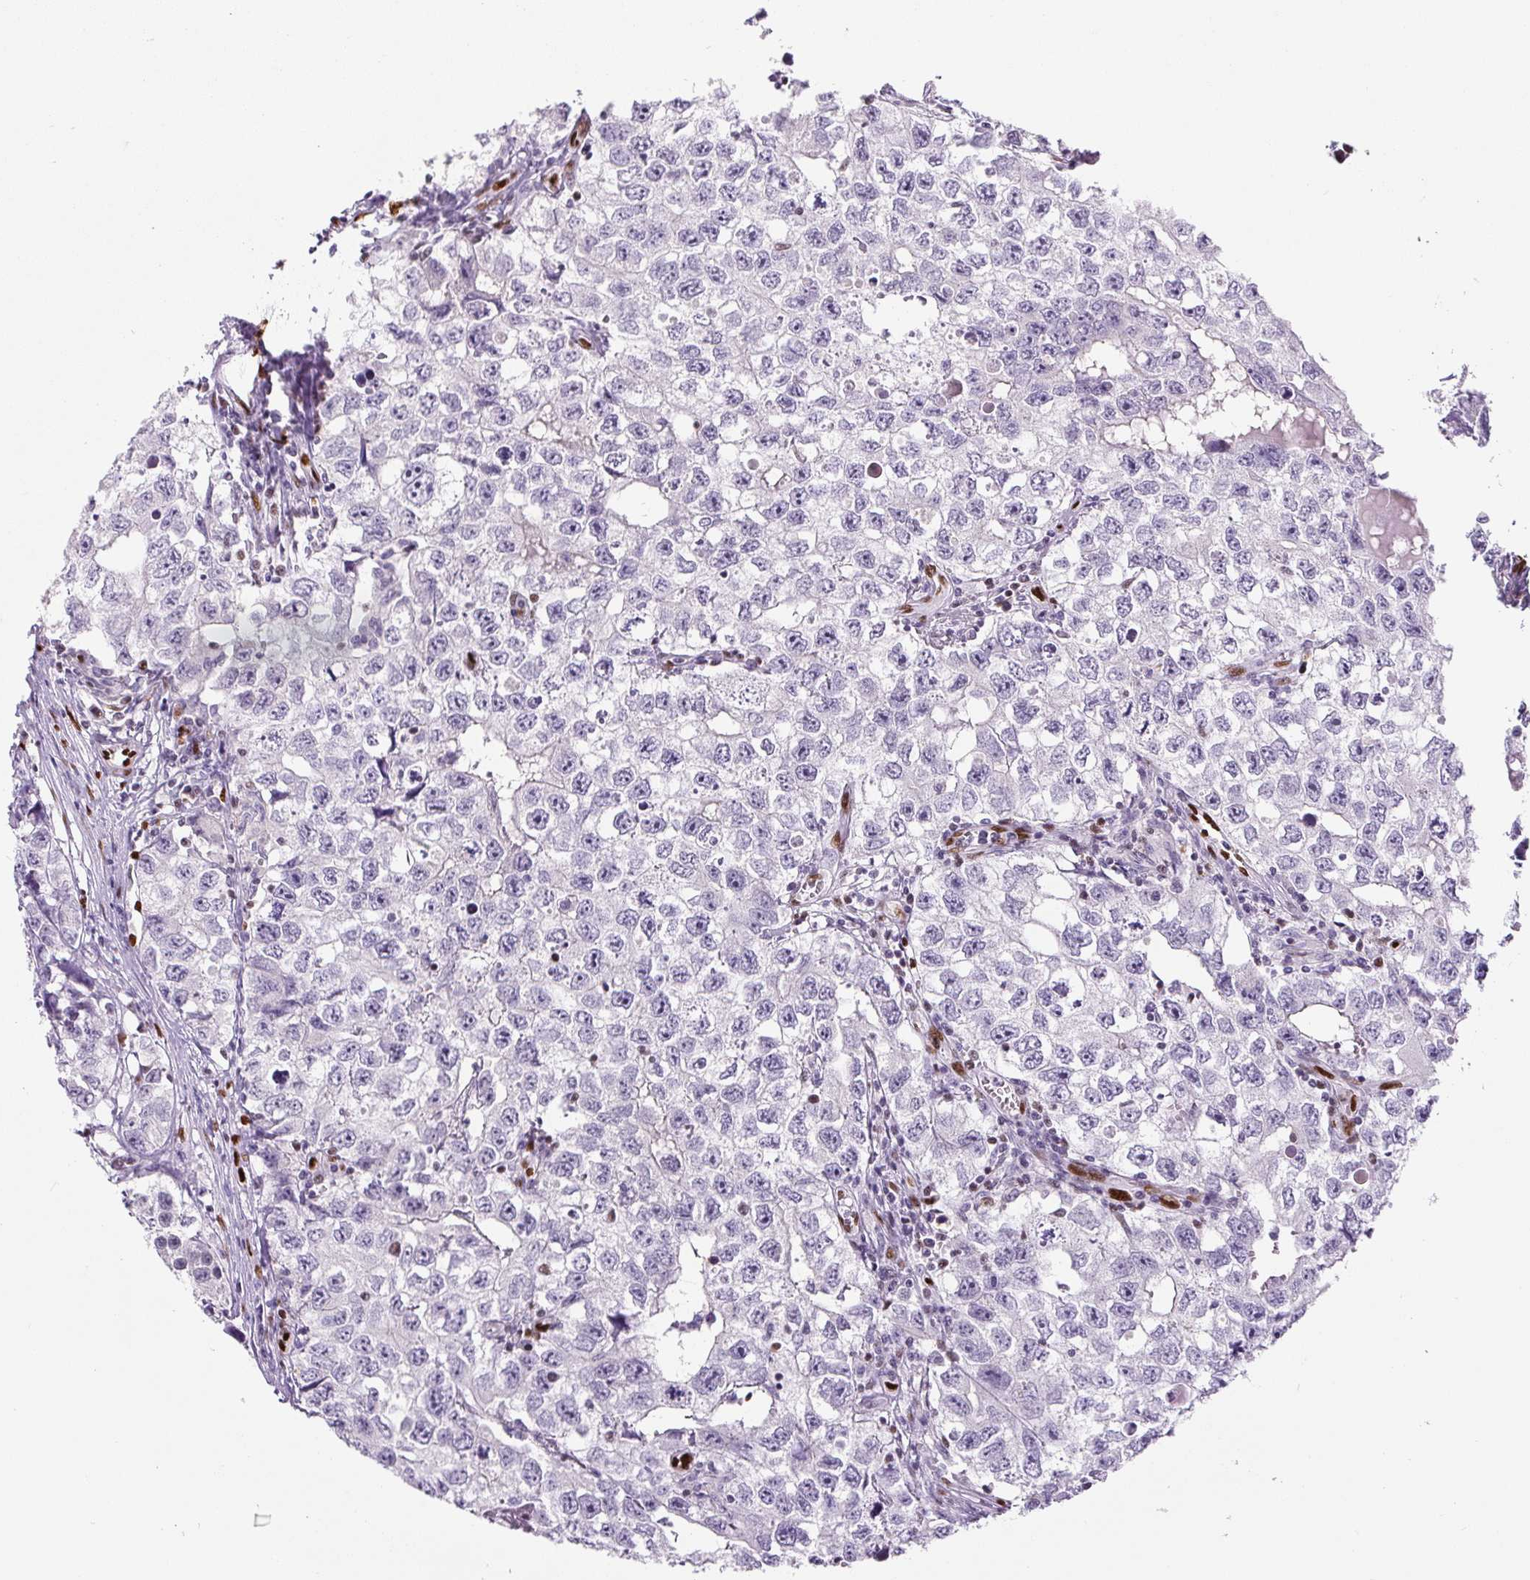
{"staining": {"intensity": "negative", "quantity": "none", "location": "none"}, "tissue": "testis cancer", "cell_type": "Tumor cells", "image_type": "cancer", "snomed": [{"axis": "morphology", "description": "Seminoma, NOS"}, {"axis": "morphology", "description": "Carcinoma, Embryonal, NOS"}, {"axis": "topography", "description": "Testis"}], "caption": "Human testis cancer (seminoma) stained for a protein using immunohistochemistry displays no positivity in tumor cells.", "gene": "ZEB1", "patient": {"sex": "male", "age": 43}}